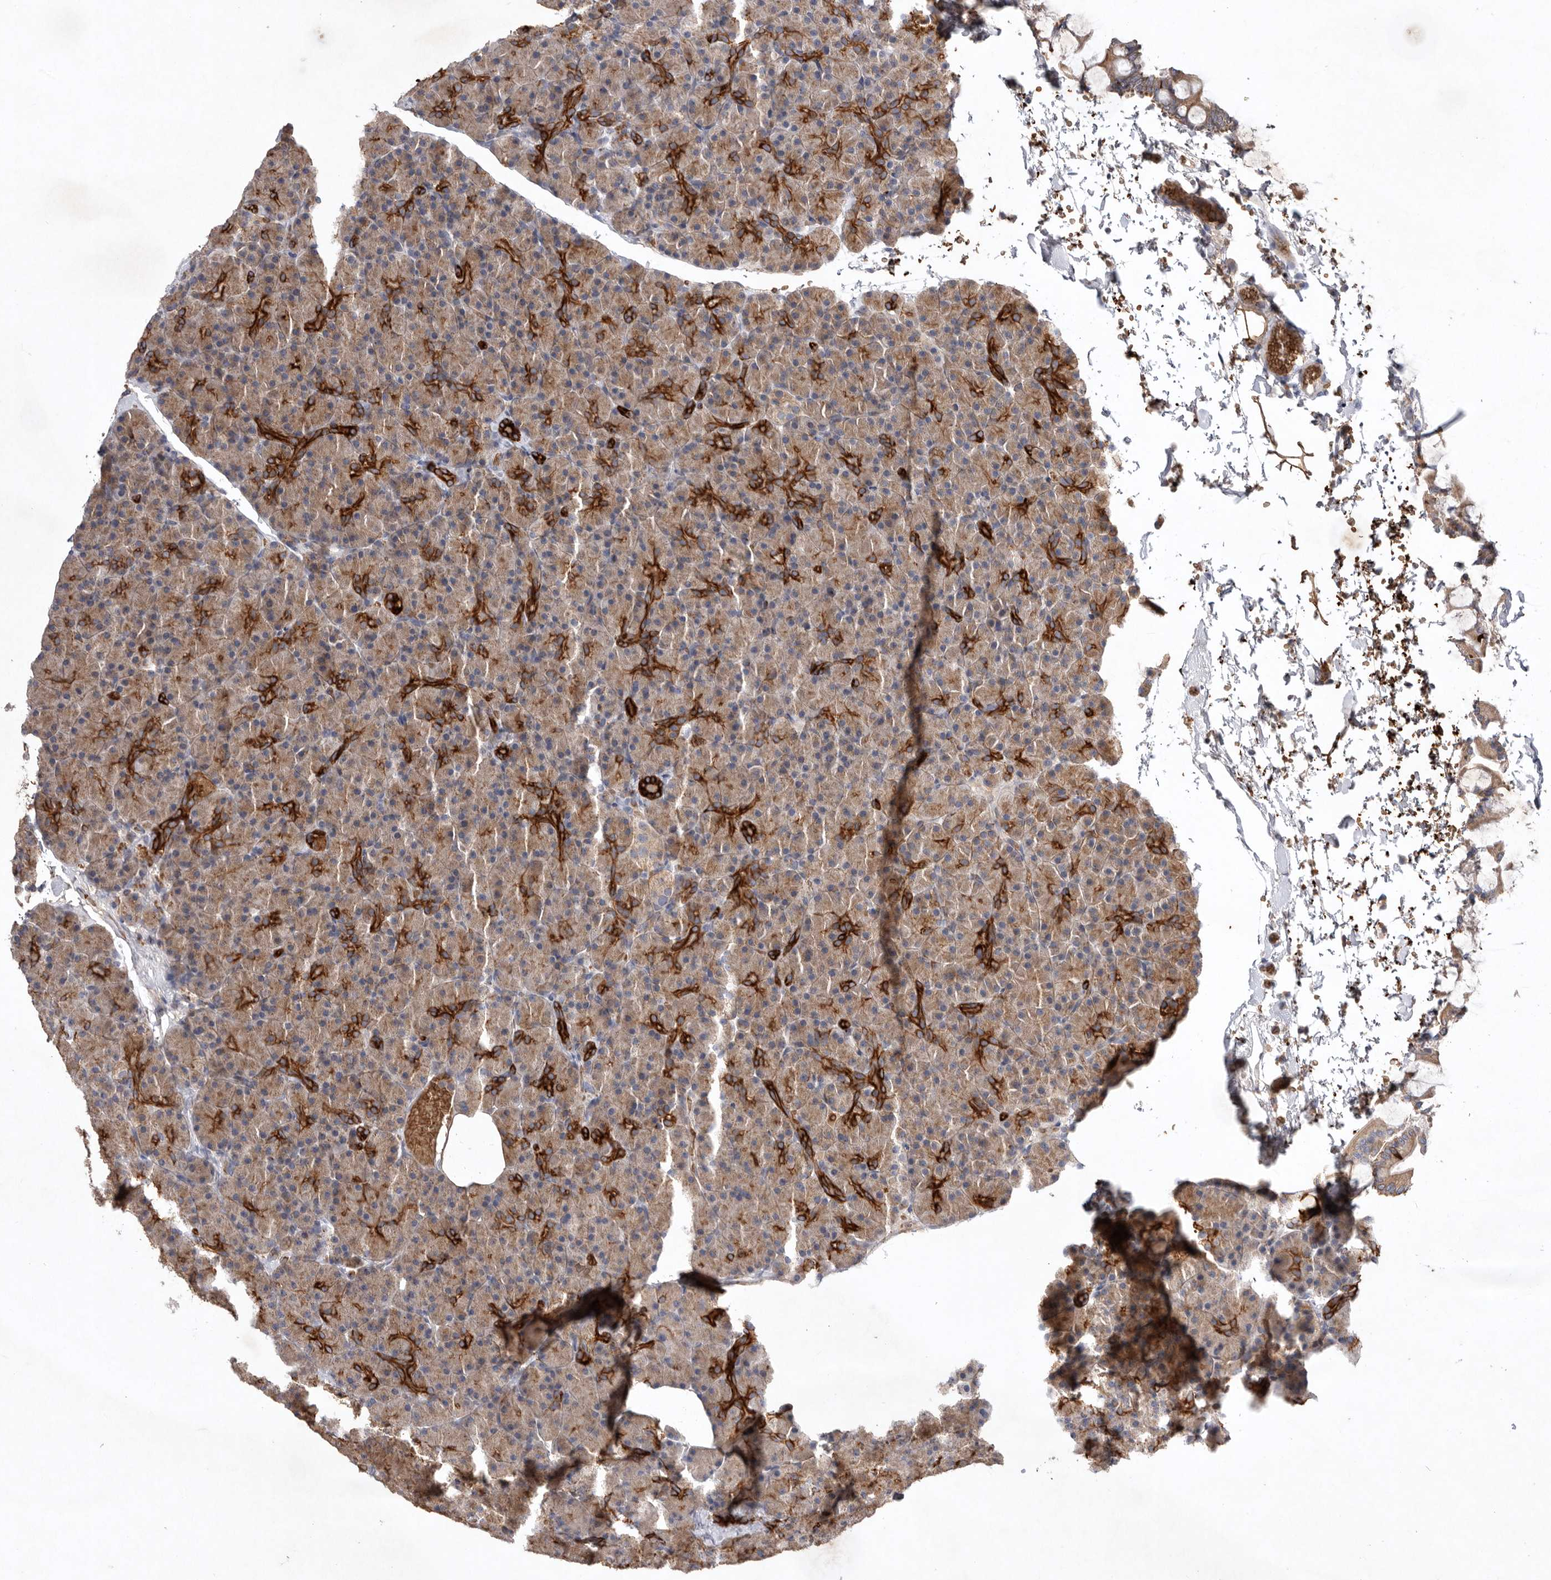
{"staining": {"intensity": "strong", "quantity": "25%-75%", "location": "cytoplasmic/membranous"}, "tissue": "pancreas", "cell_type": "Exocrine glandular cells", "image_type": "normal", "snomed": [{"axis": "morphology", "description": "Normal tissue, NOS"}, {"axis": "topography", "description": "Pancreas"}], "caption": "Strong cytoplasmic/membranous expression for a protein is identified in about 25%-75% of exocrine glandular cells of normal pancreas using immunohistochemistry (IHC).", "gene": "TNFSF14", "patient": {"sex": "female", "age": 43}}